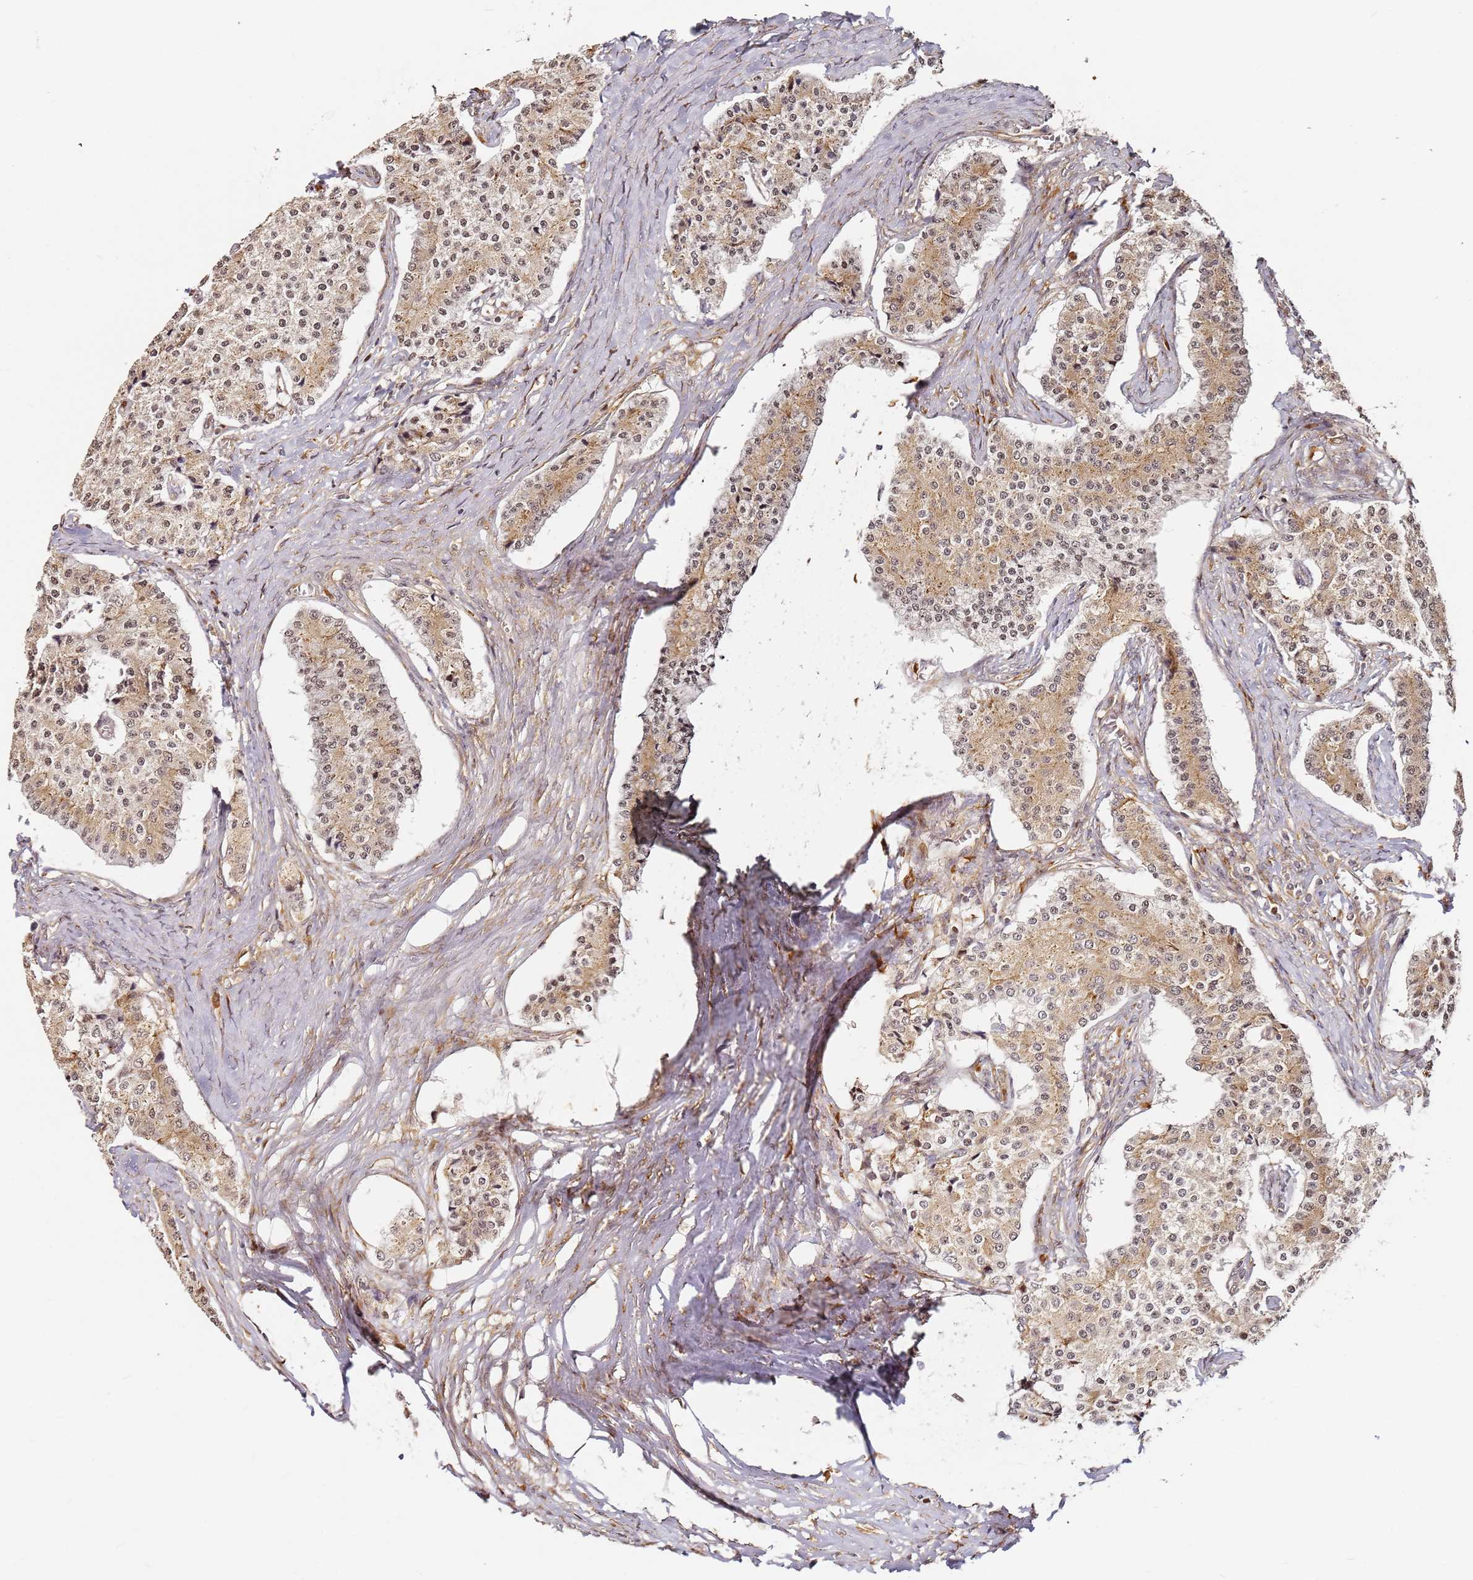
{"staining": {"intensity": "weak", "quantity": "25%-75%", "location": "cytoplasmic/membranous,nuclear"}, "tissue": "carcinoid", "cell_type": "Tumor cells", "image_type": "cancer", "snomed": [{"axis": "morphology", "description": "Carcinoid, malignant, NOS"}, {"axis": "topography", "description": "Colon"}], "caption": "This is an image of immunohistochemistry staining of malignant carcinoid, which shows weak expression in the cytoplasmic/membranous and nuclear of tumor cells.", "gene": "RPS3A", "patient": {"sex": "female", "age": 52}}